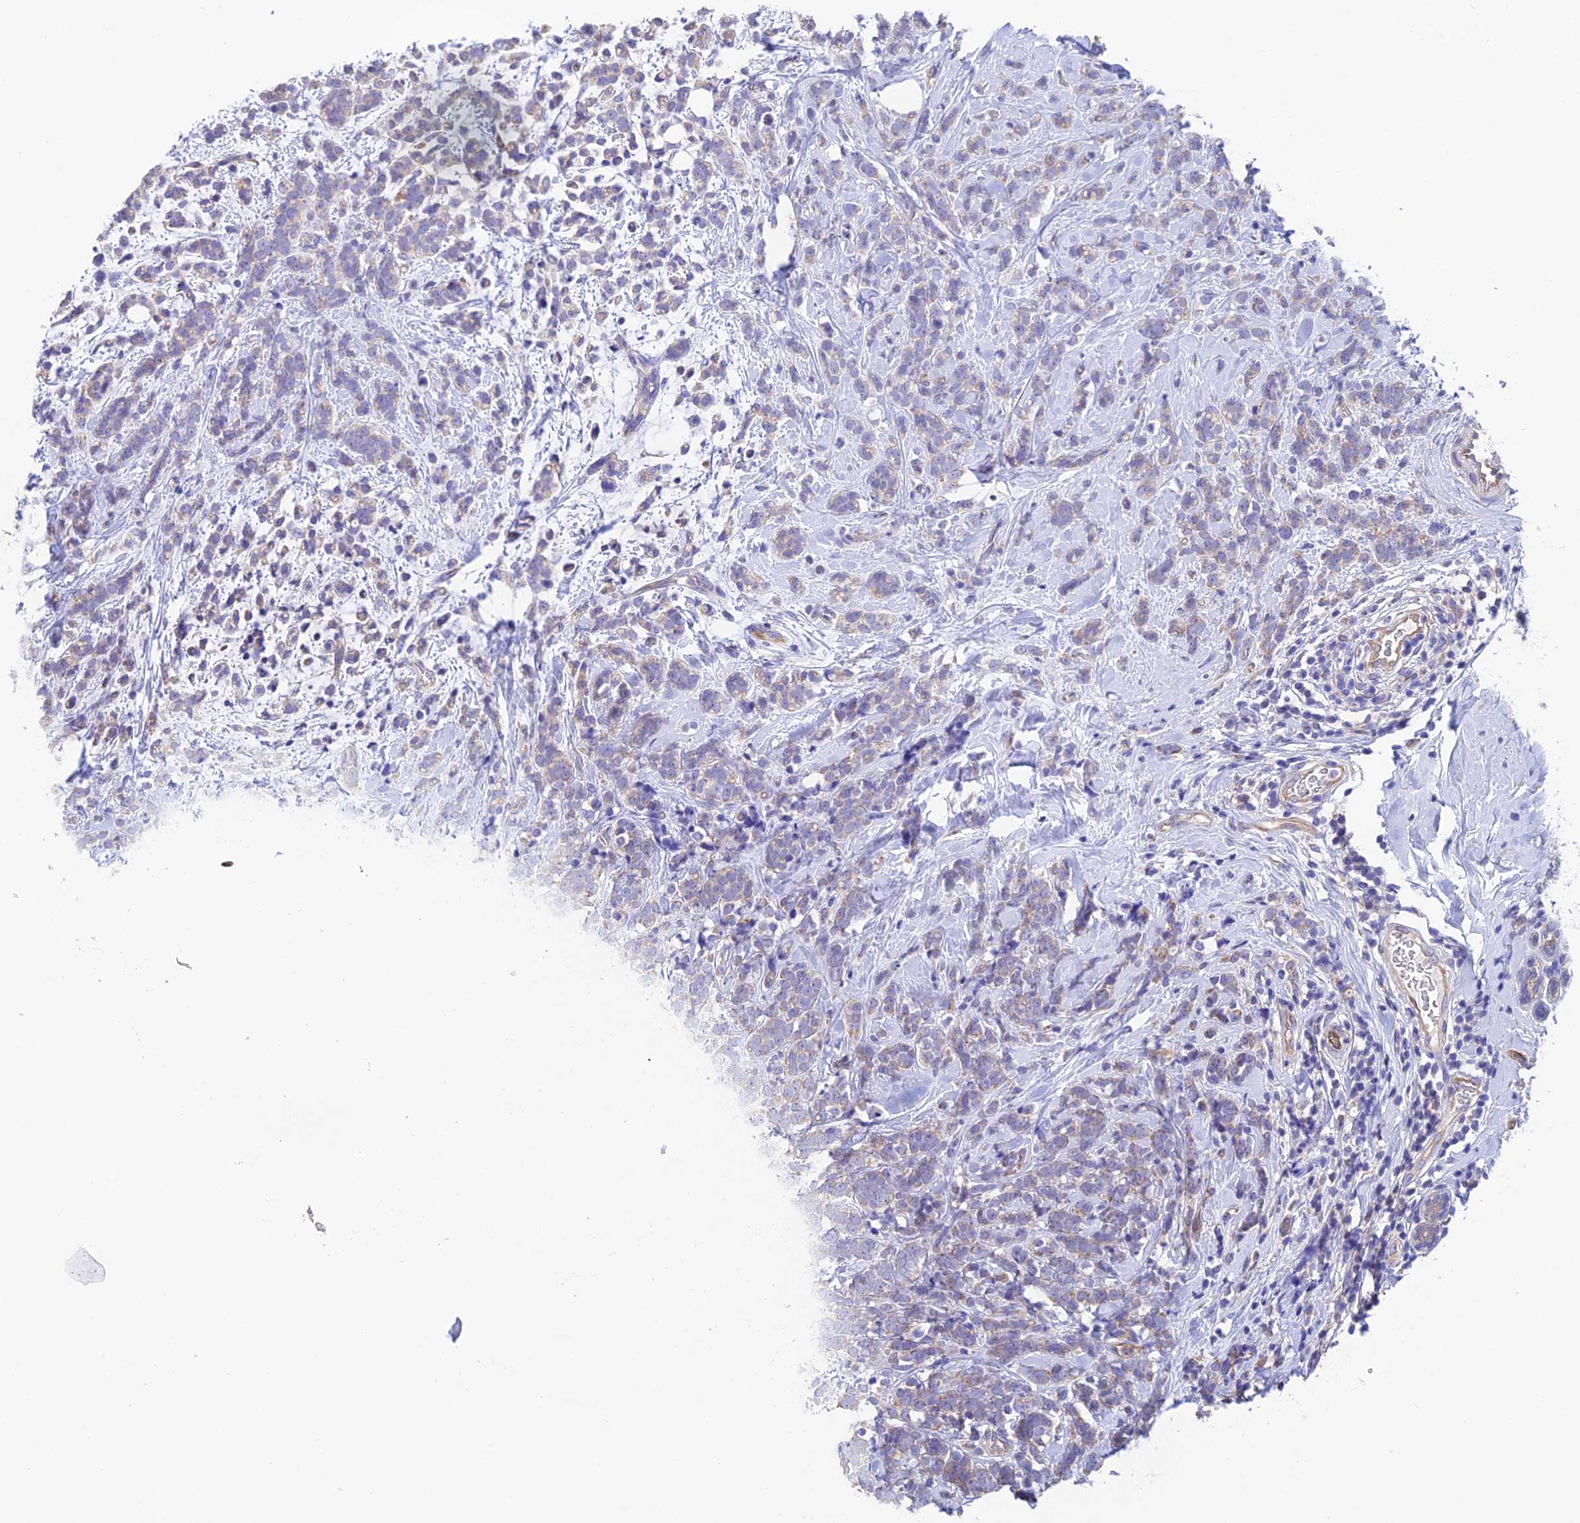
{"staining": {"intensity": "negative", "quantity": "none", "location": "none"}, "tissue": "breast cancer", "cell_type": "Tumor cells", "image_type": "cancer", "snomed": [{"axis": "morphology", "description": "Lobular carcinoma"}, {"axis": "topography", "description": "Breast"}], "caption": "A histopathology image of breast lobular carcinoma stained for a protein demonstrates no brown staining in tumor cells.", "gene": "EMC3", "patient": {"sex": "female", "age": 58}}